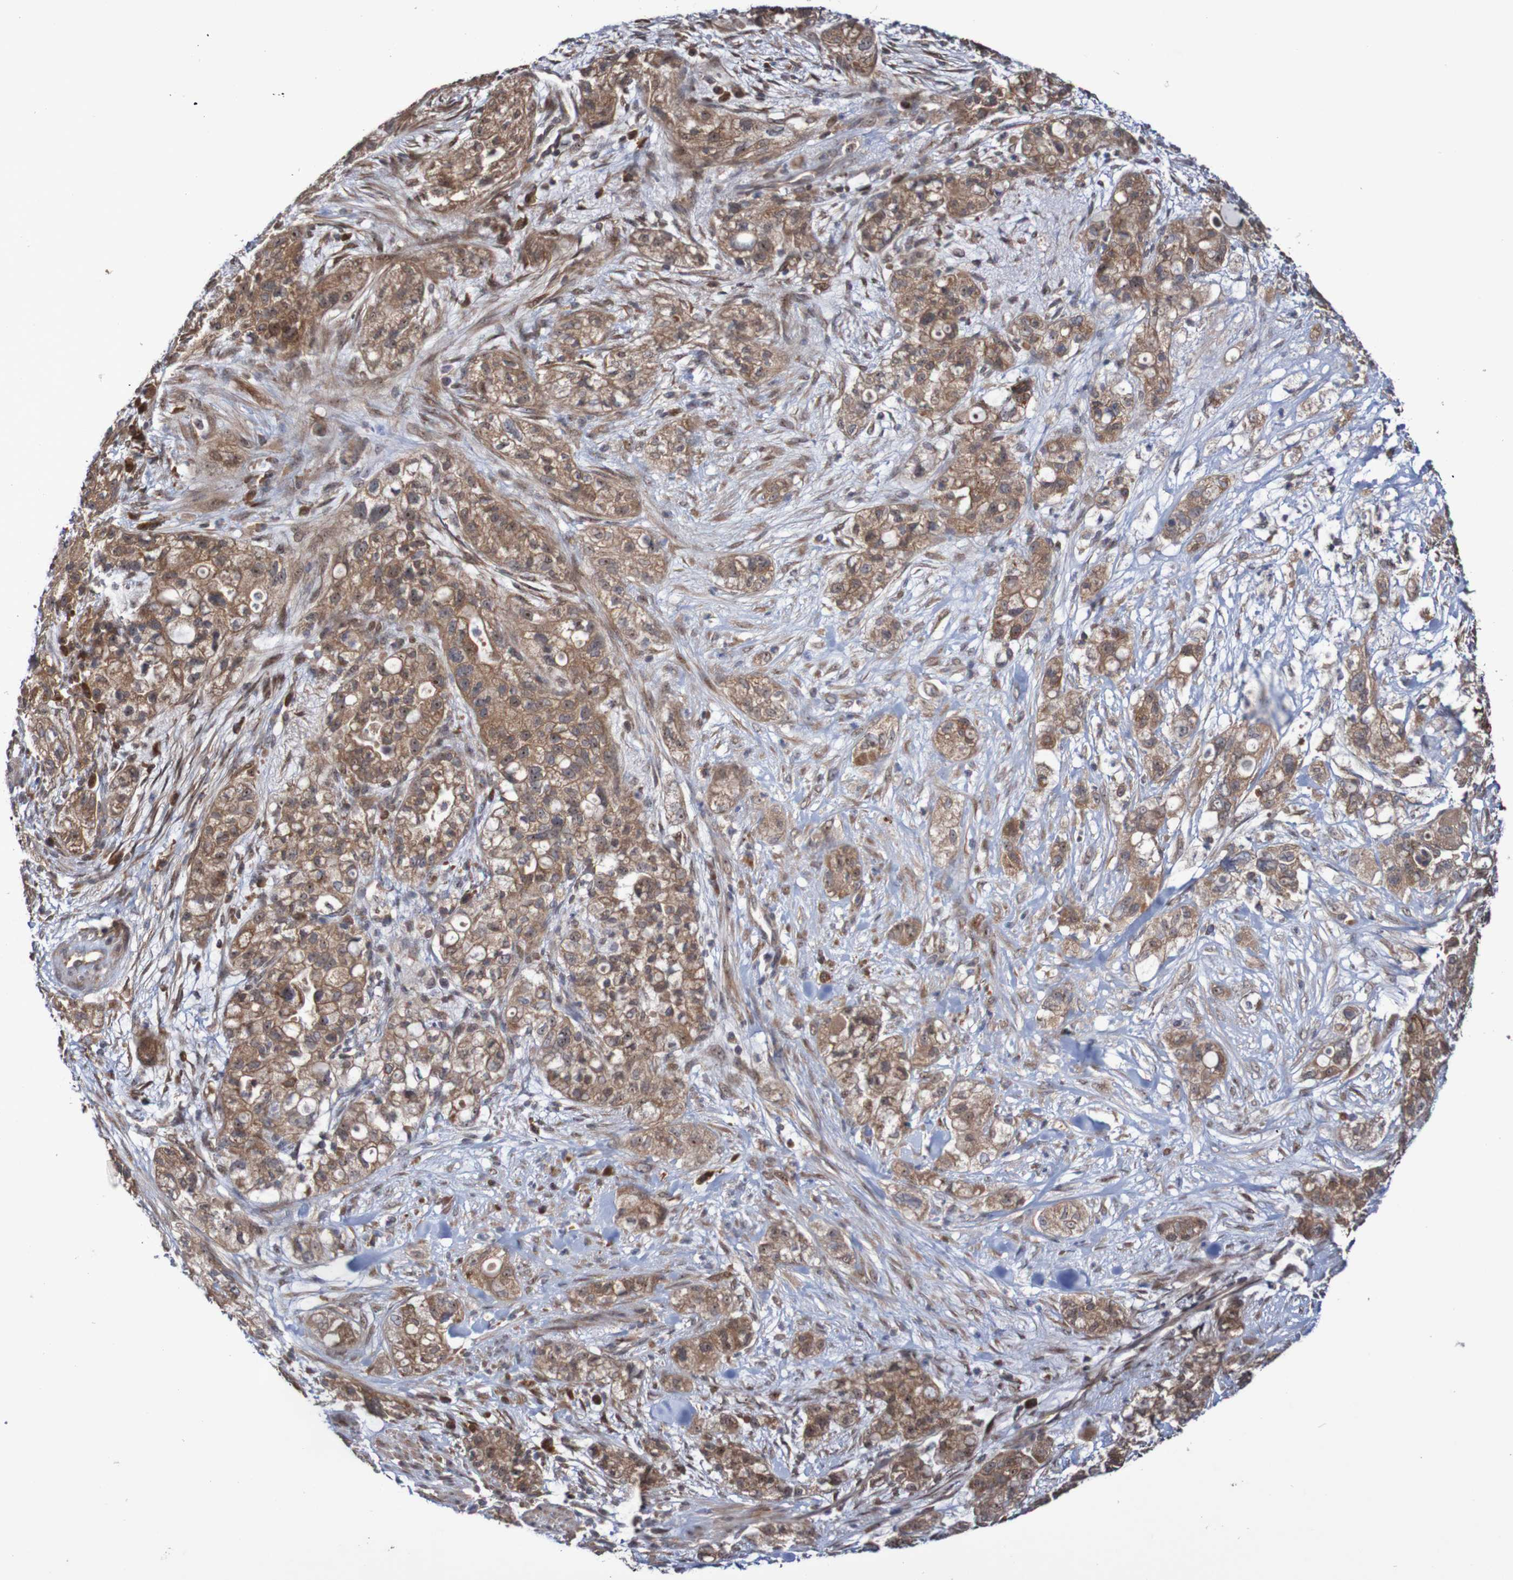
{"staining": {"intensity": "moderate", "quantity": ">75%", "location": "cytoplasmic/membranous"}, "tissue": "pancreatic cancer", "cell_type": "Tumor cells", "image_type": "cancer", "snomed": [{"axis": "morphology", "description": "Adenocarcinoma, NOS"}, {"axis": "topography", "description": "Pancreas"}], "caption": "Pancreatic cancer stained with immunohistochemistry (IHC) shows moderate cytoplasmic/membranous staining in about >75% of tumor cells.", "gene": "PHPT1", "patient": {"sex": "female", "age": 78}}